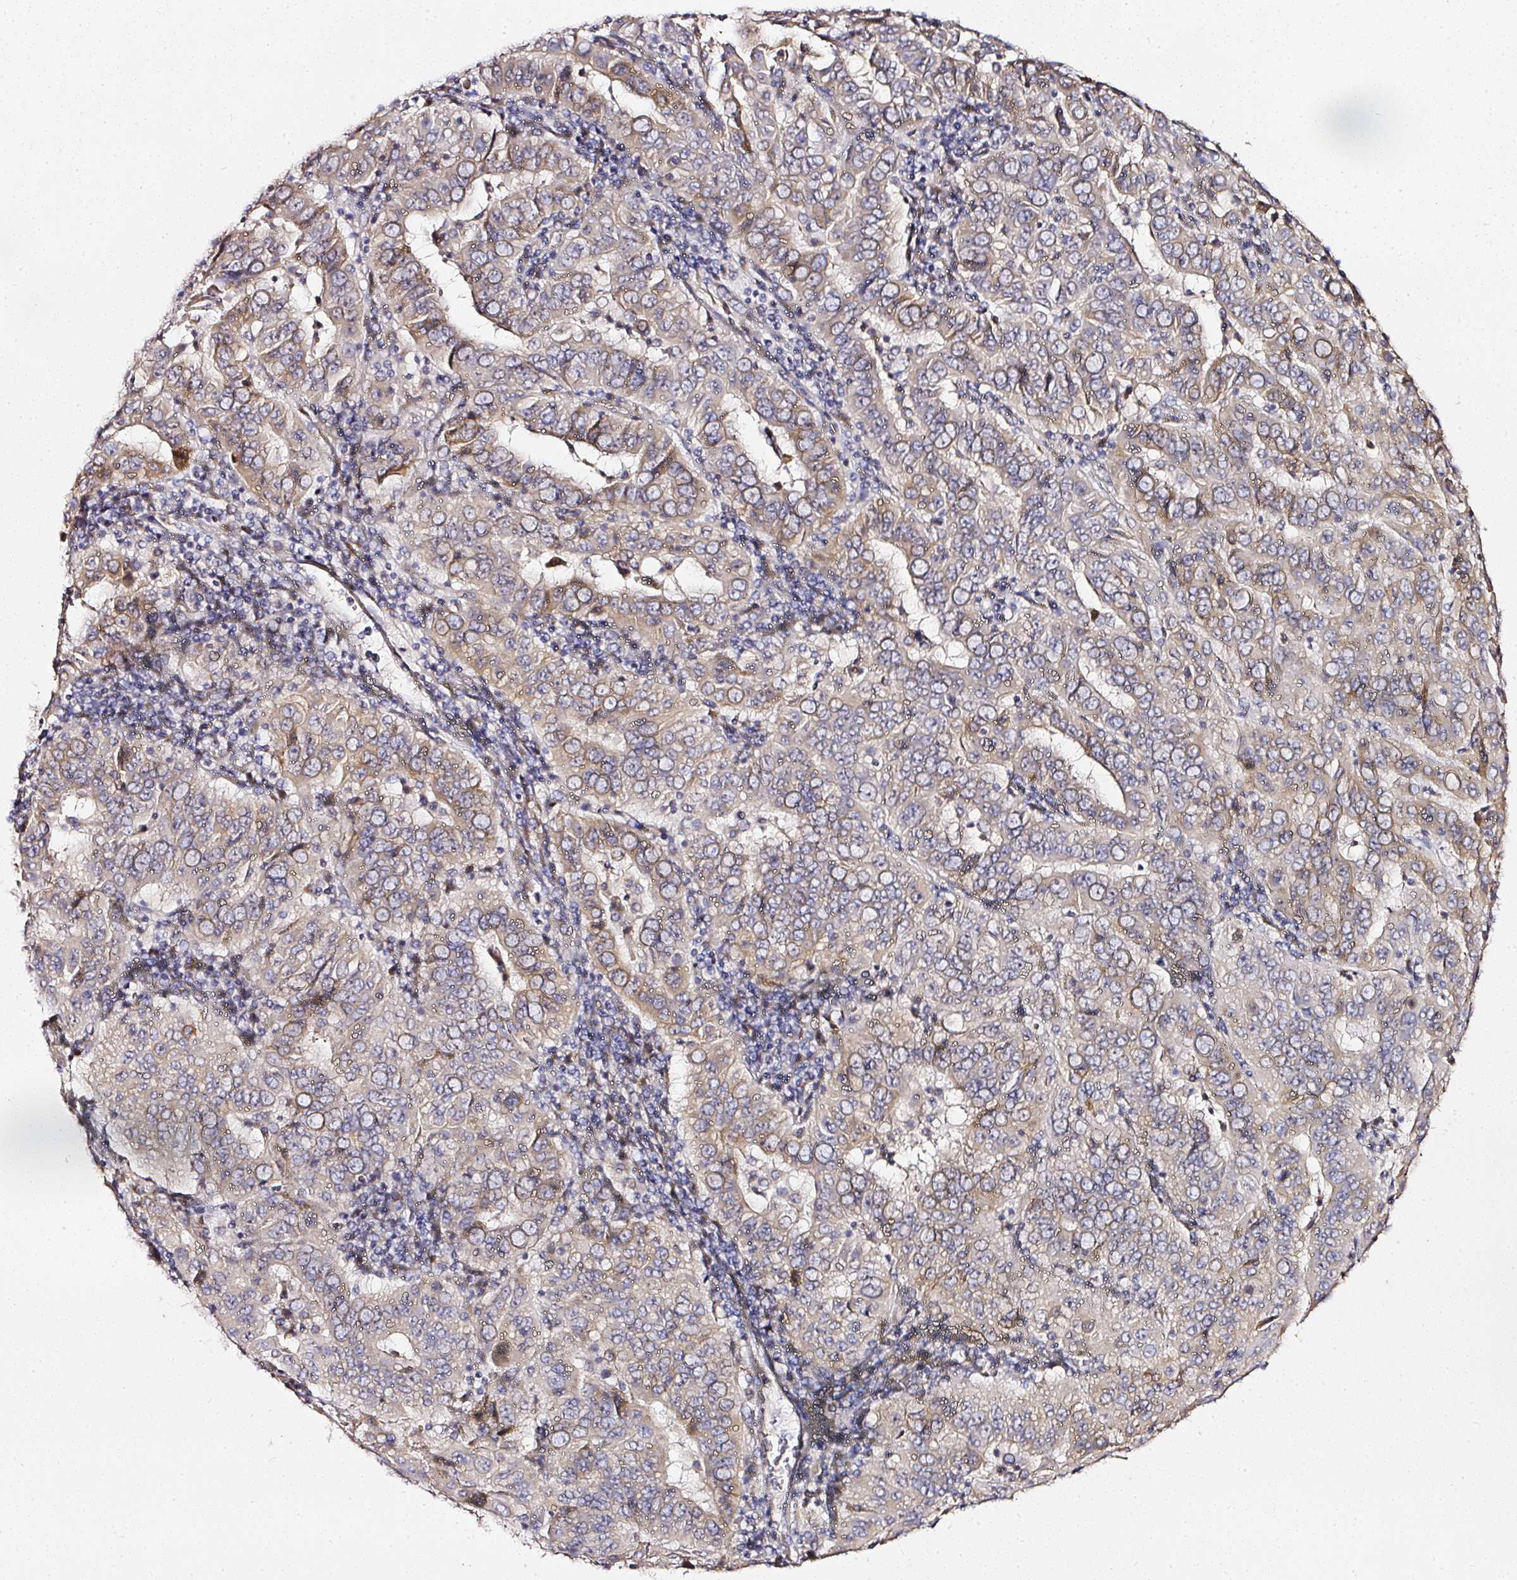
{"staining": {"intensity": "weak", "quantity": "25%-75%", "location": "cytoplasmic/membranous"}, "tissue": "pancreatic cancer", "cell_type": "Tumor cells", "image_type": "cancer", "snomed": [{"axis": "morphology", "description": "Adenocarcinoma, NOS"}, {"axis": "topography", "description": "Pancreas"}], "caption": "The histopathology image reveals staining of pancreatic cancer, revealing weak cytoplasmic/membranous protein staining (brown color) within tumor cells. The protein of interest is shown in brown color, while the nuclei are stained blue.", "gene": "NTRK1", "patient": {"sex": "male", "age": 63}}